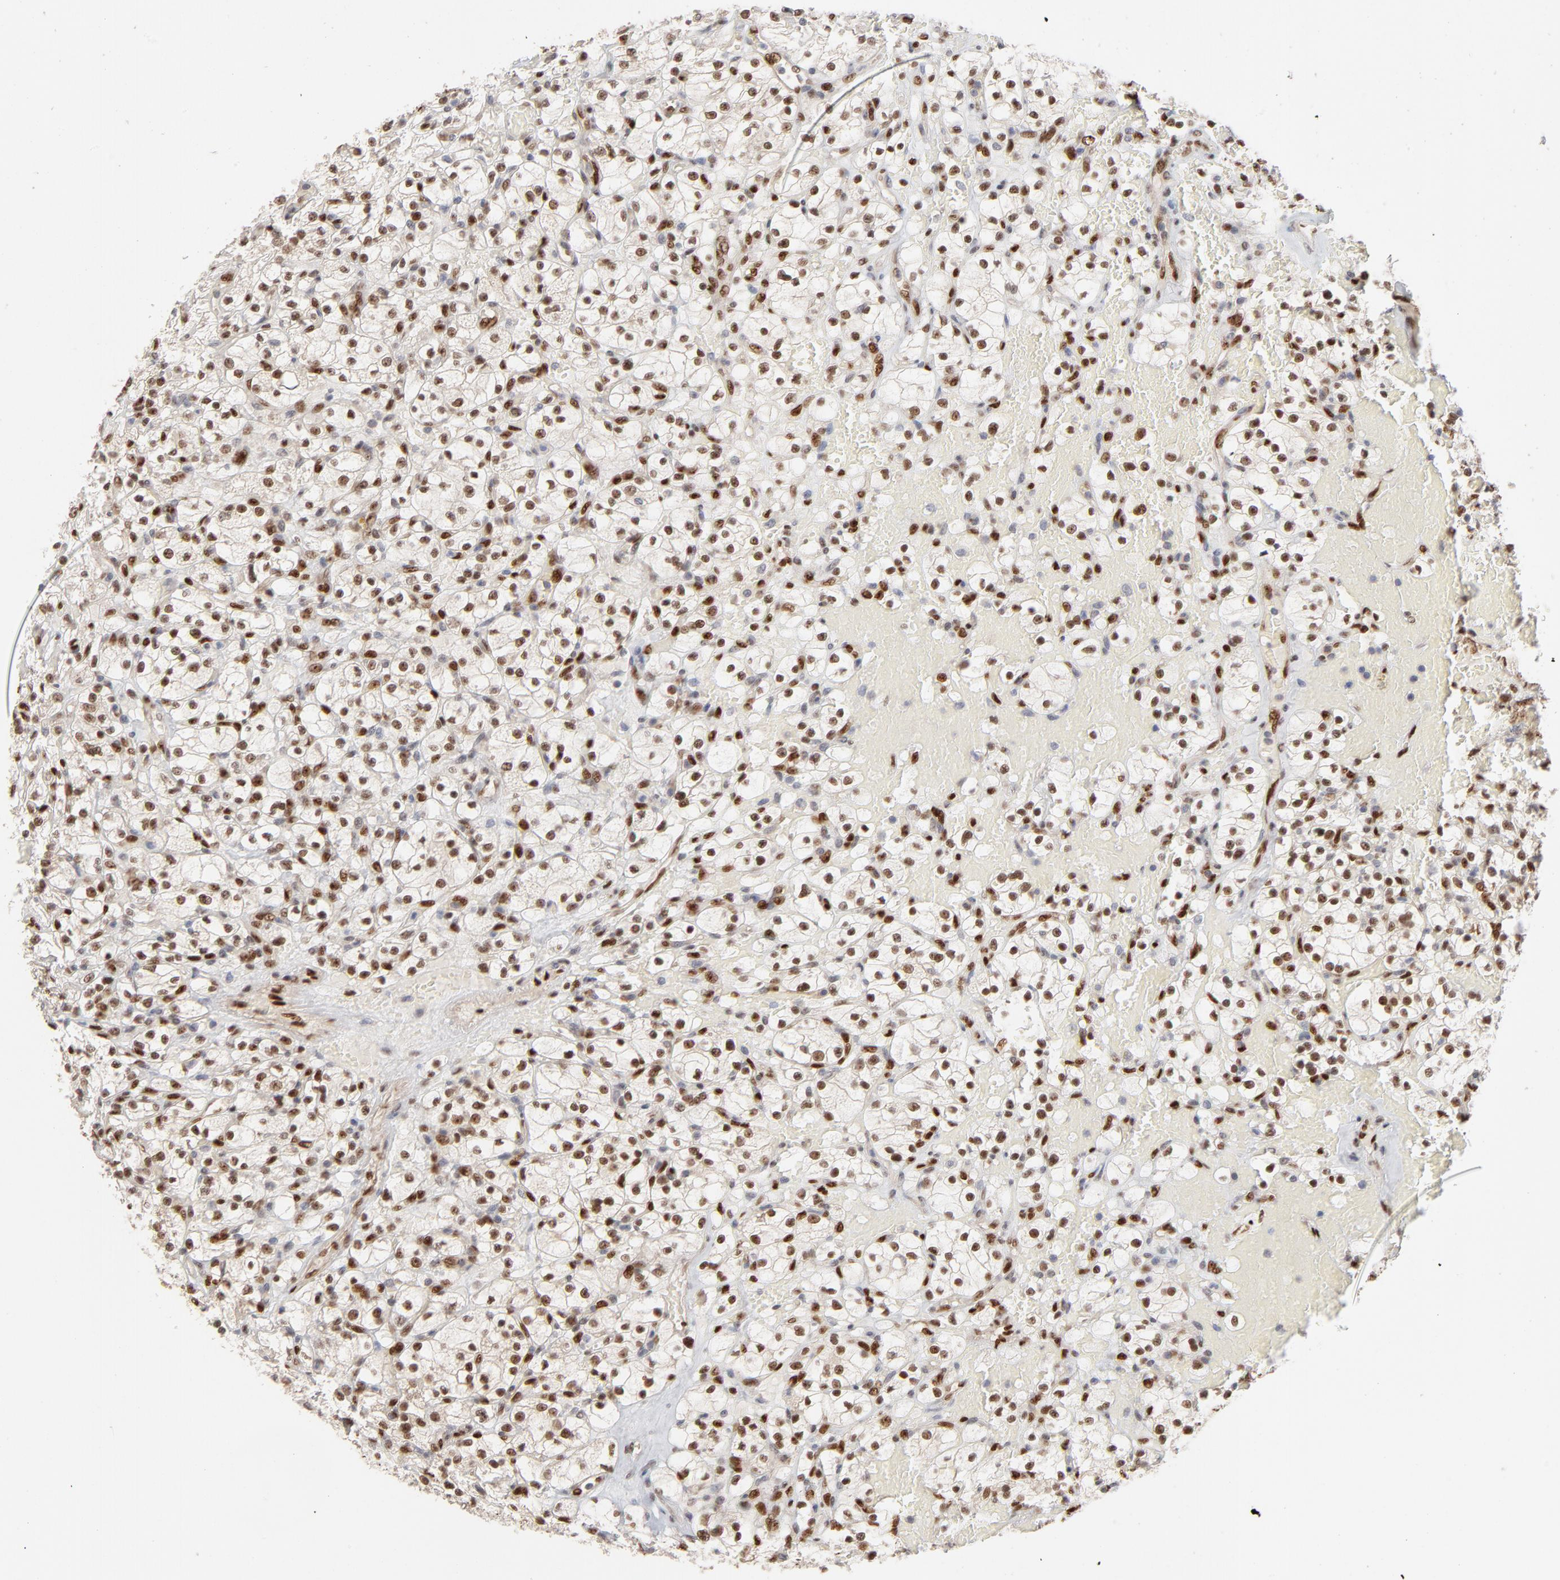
{"staining": {"intensity": "moderate", "quantity": "25%-75%", "location": "nuclear"}, "tissue": "renal cancer", "cell_type": "Tumor cells", "image_type": "cancer", "snomed": [{"axis": "morphology", "description": "Adenocarcinoma, NOS"}, {"axis": "topography", "description": "Kidney"}], "caption": "DAB (3,3'-diaminobenzidine) immunohistochemical staining of renal adenocarcinoma exhibits moderate nuclear protein expression in approximately 25%-75% of tumor cells. The staining was performed using DAB to visualize the protein expression in brown, while the nuclei were stained in blue with hematoxylin (Magnification: 20x).", "gene": "NFIB", "patient": {"sex": "female", "age": 83}}